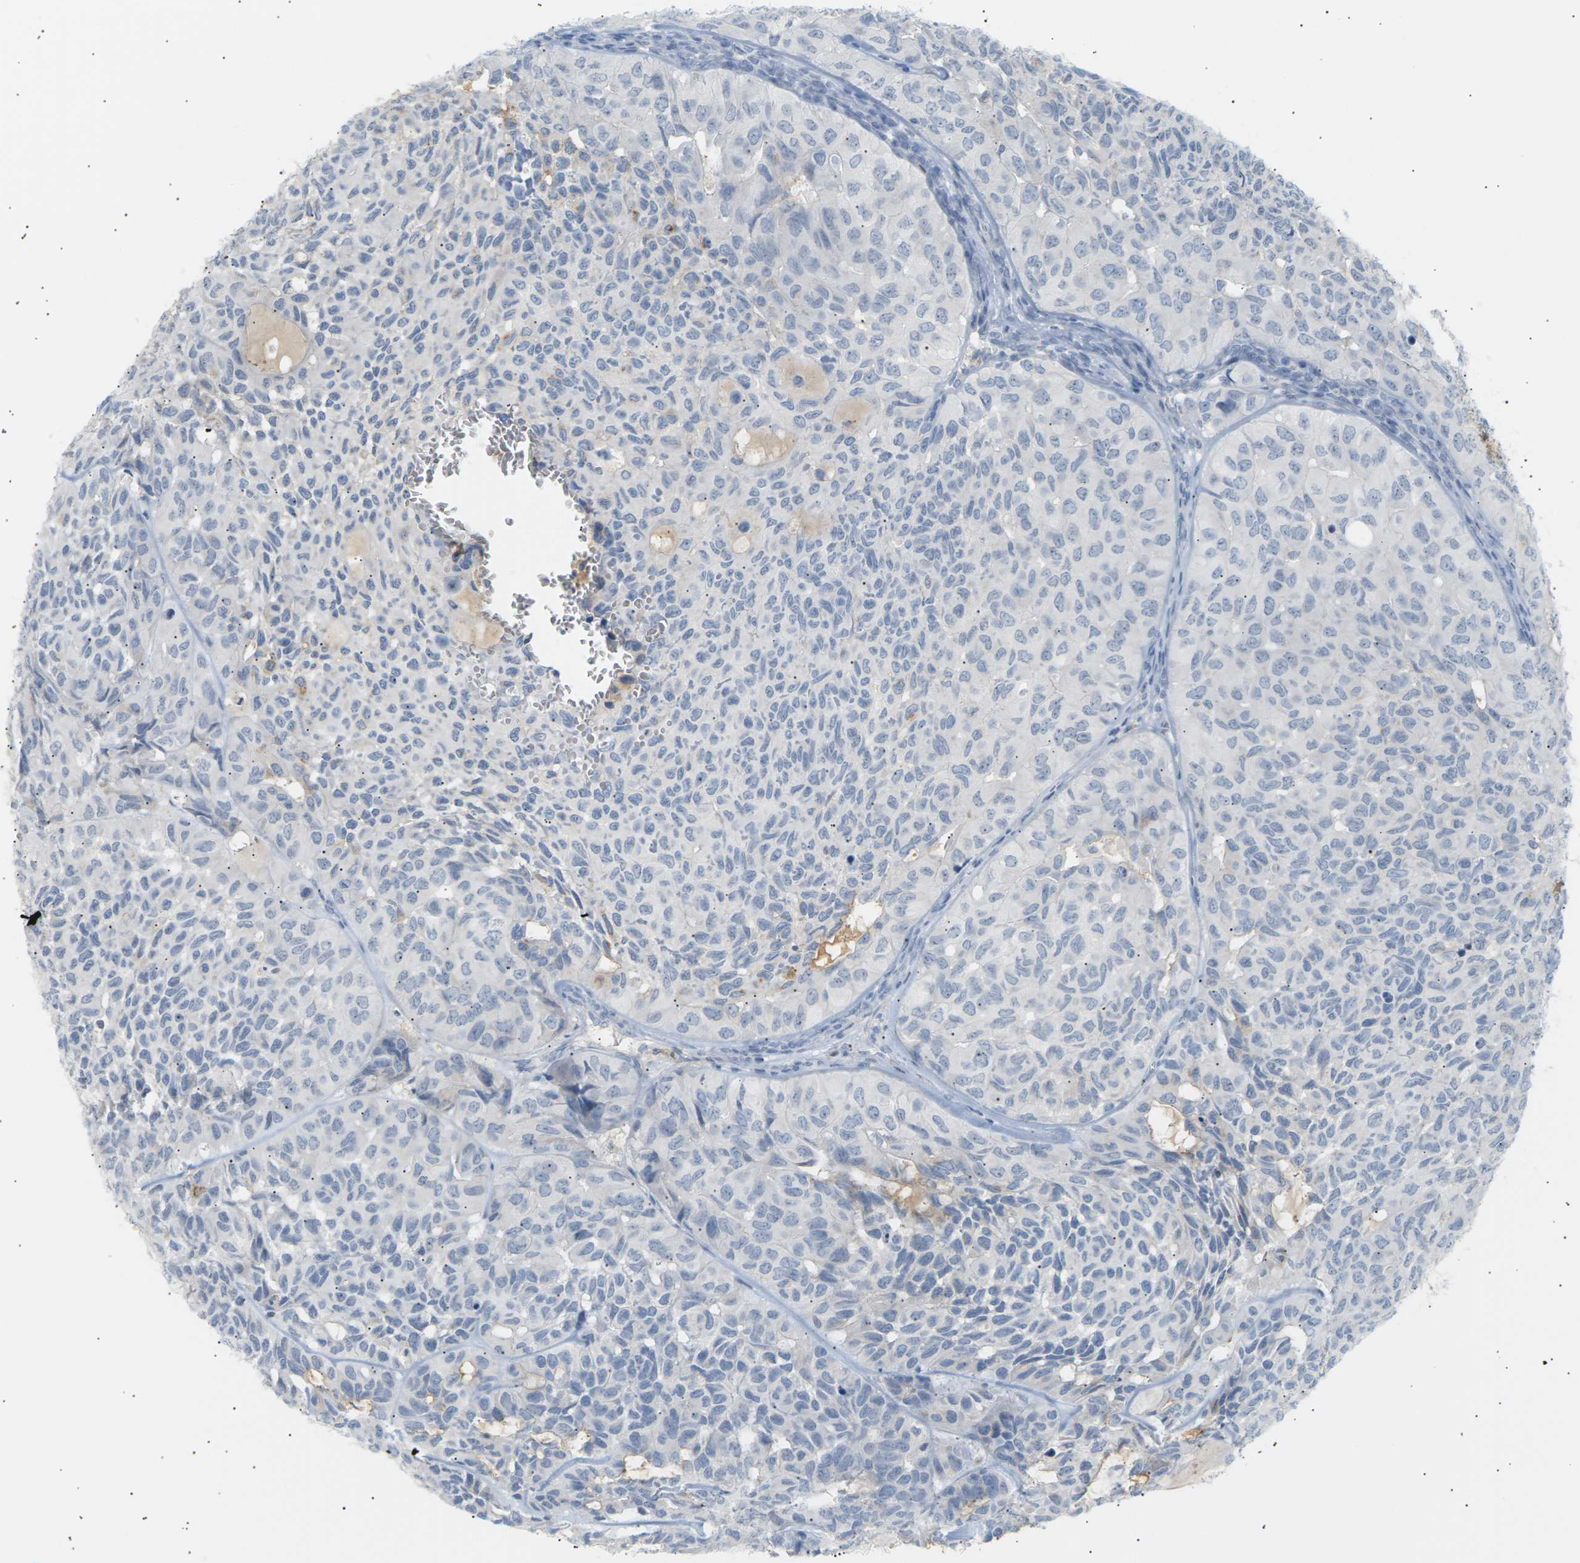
{"staining": {"intensity": "negative", "quantity": "none", "location": "none"}, "tissue": "head and neck cancer", "cell_type": "Tumor cells", "image_type": "cancer", "snomed": [{"axis": "morphology", "description": "Adenocarcinoma, NOS"}, {"axis": "topography", "description": "Salivary gland, NOS"}, {"axis": "topography", "description": "Head-Neck"}], "caption": "High power microscopy histopathology image of an IHC histopathology image of head and neck adenocarcinoma, revealing no significant positivity in tumor cells. (DAB (3,3'-diaminobenzidine) immunohistochemistry with hematoxylin counter stain).", "gene": "CLU", "patient": {"sex": "female", "age": 76}}